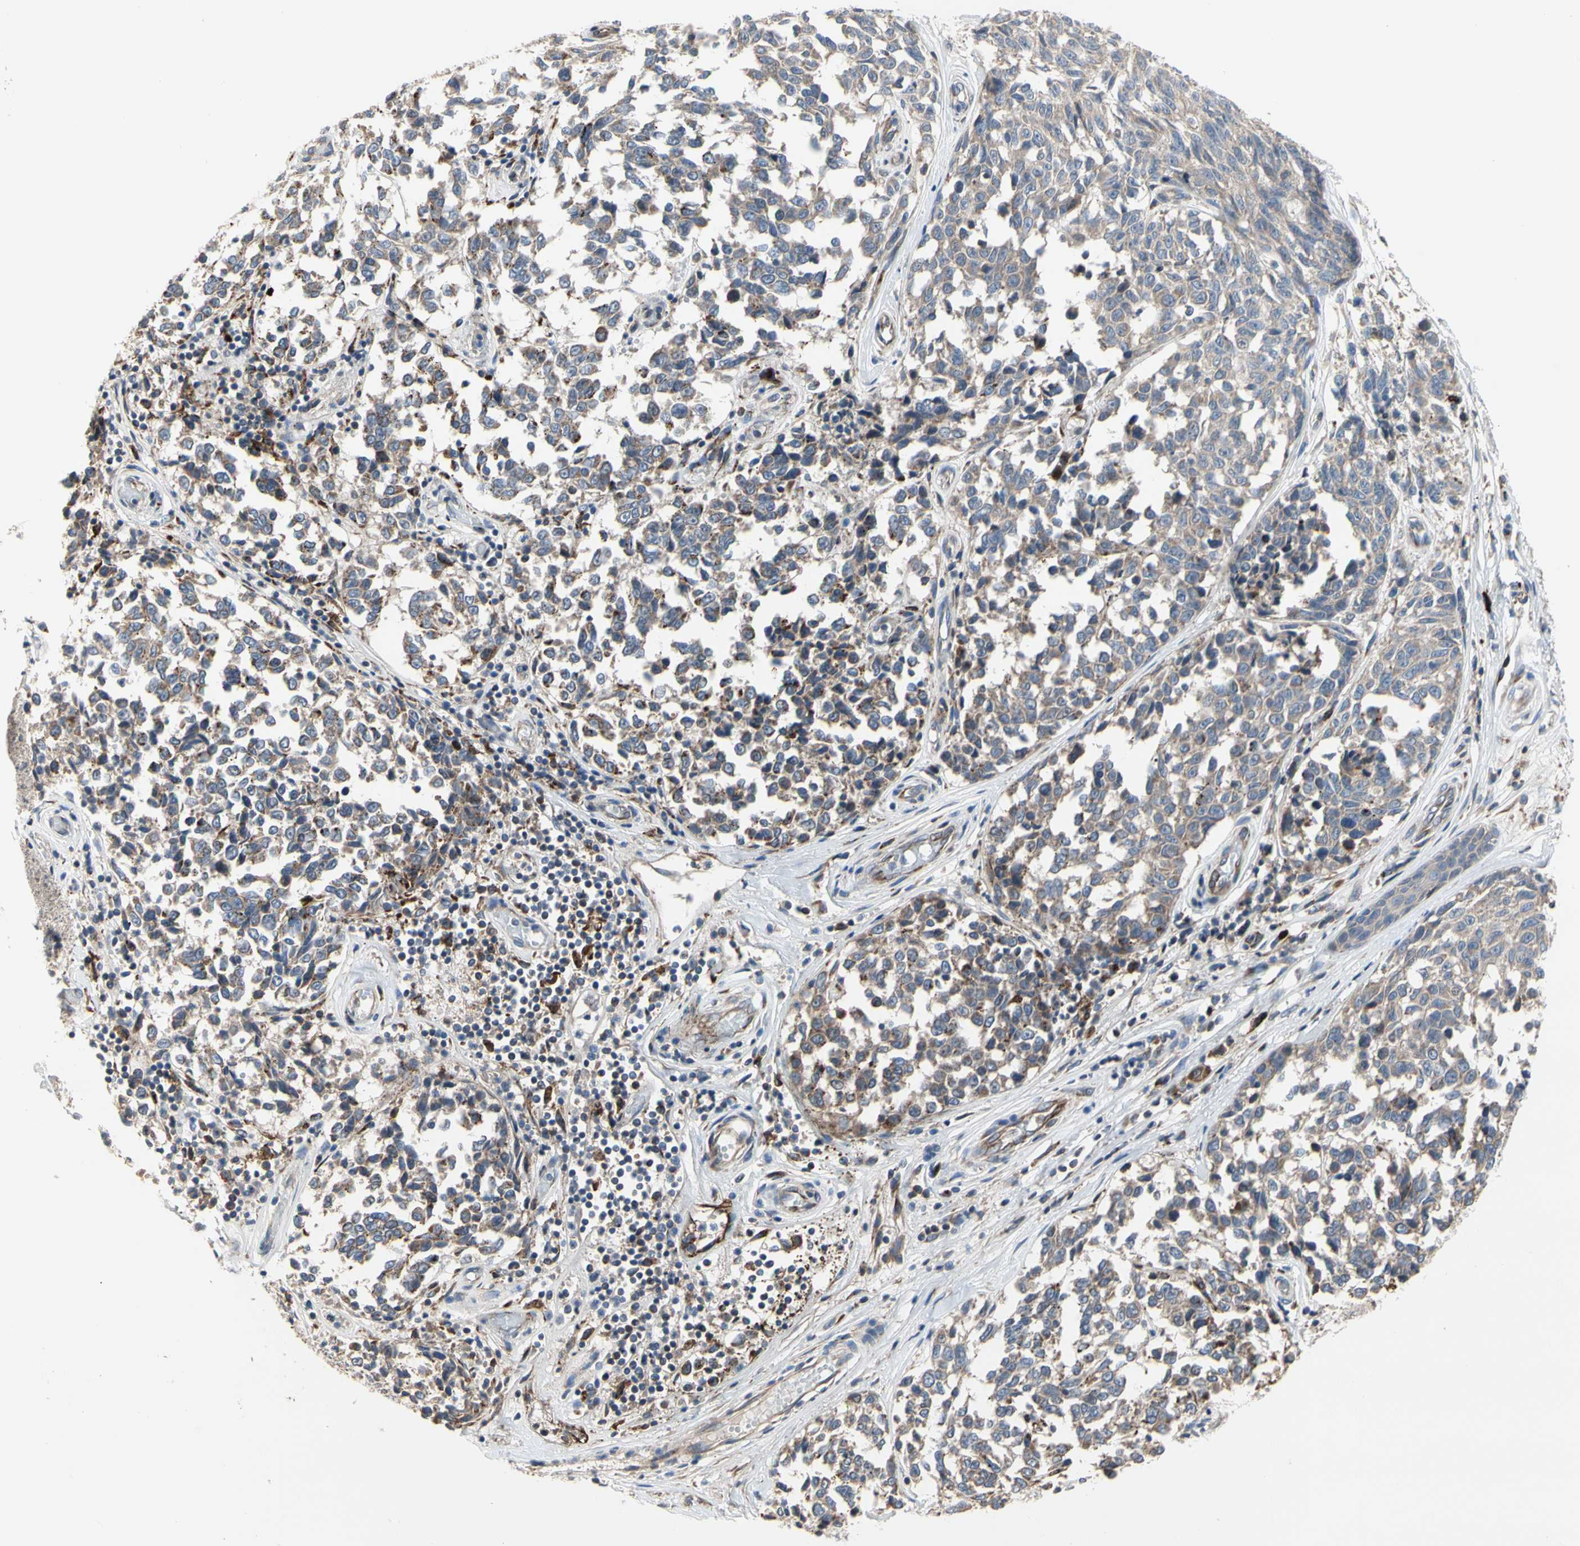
{"staining": {"intensity": "weak", "quantity": ">75%", "location": "cytoplasmic/membranous"}, "tissue": "melanoma", "cell_type": "Tumor cells", "image_type": "cancer", "snomed": [{"axis": "morphology", "description": "Malignant melanoma, NOS"}, {"axis": "topography", "description": "Skin"}], "caption": "Immunohistochemical staining of melanoma displays weak cytoplasmic/membranous protein expression in approximately >75% of tumor cells.", "gene": "MMEL1", "patient": {"sex": "female", "age": 64}}